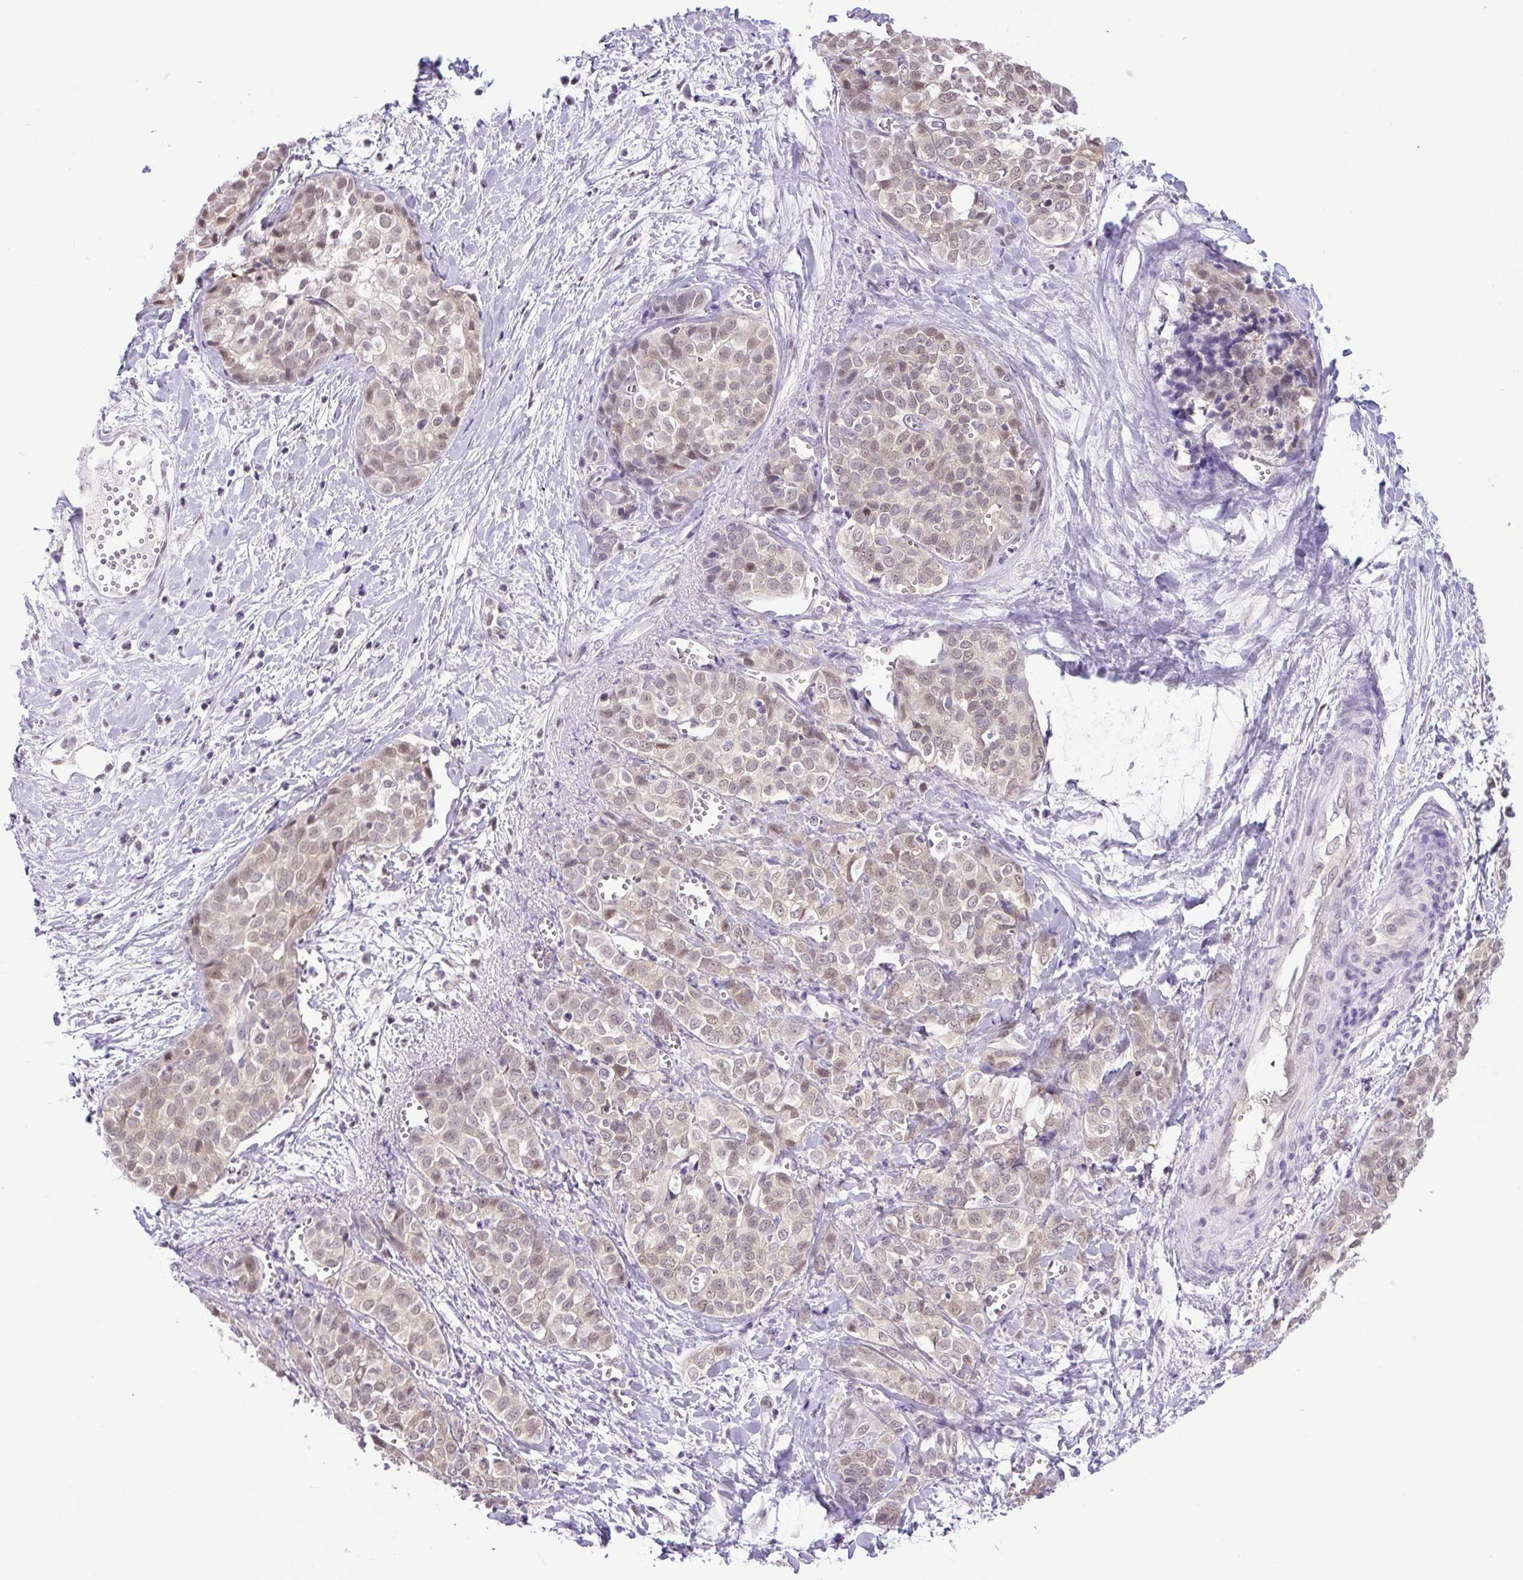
{"staining": {"intensity": "weak", "quantity": "<25%", "location": "nuclear"}, "tissue": "liver cancer", "cell_type": "Tumor cells", "image_type": "cancer", "snomed": [{"axis": "morphology", "description": "Cholangiocarcinoma"}, {"axis": "topography", "description": "Liver"}], "caption": "Immunohistochemistry (IHC) photomicrograph of neoplastic tissue: human liver cancer (cholangiocarcinoma) stained with DAB exhibits no significant protein expression in tumor cells.", "gene": "SGTA", "patient": {"sex": "female", "age": 77}}